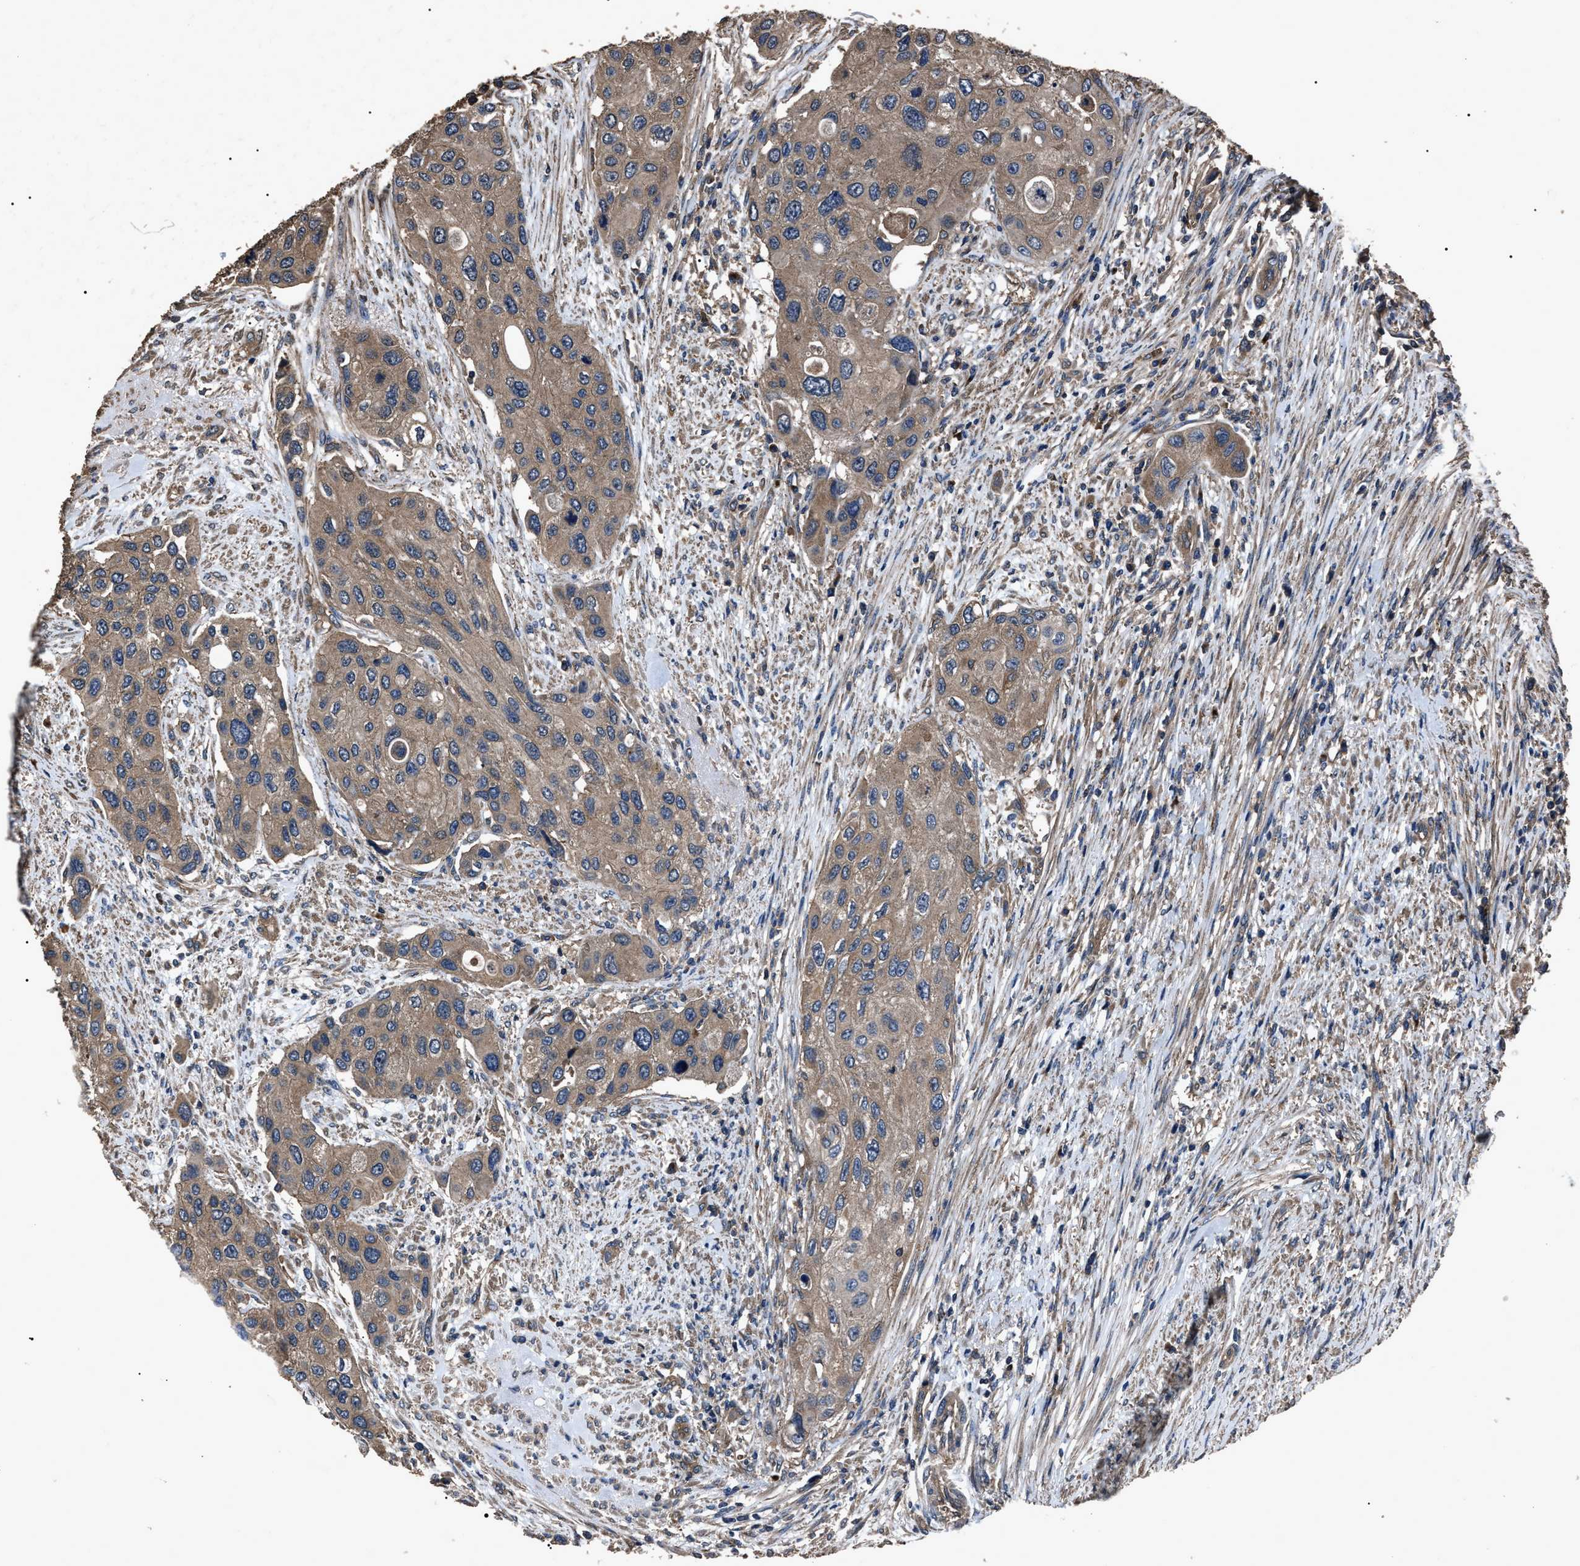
{"staining": {"intensity": "moderate", "quantity": ">75%", "location": "cytoplasmic/membranous"}, "tissue": "urothelial cancer", "cell_type": "Tumor cells", "image_type": "cancer", "snomed": [{"axis": "morphology", "description": "Urothelial carcinoma, High grade"}, {"axis": "topography", "description": "Urinary bladder"}], "caption": "Tumor cells exhibit medium levels of moderate cytoplasmic/membranous positivity in about >75% of cells in human urothelial cancer. Using DAB (3,3'-diaminobenzidine) (brown) and hematoxylin (blue) stains, captured at high magnification using brightfield microscopy.", "gene": "RNF216", "patient": {"sex": "female", "age": 56}}